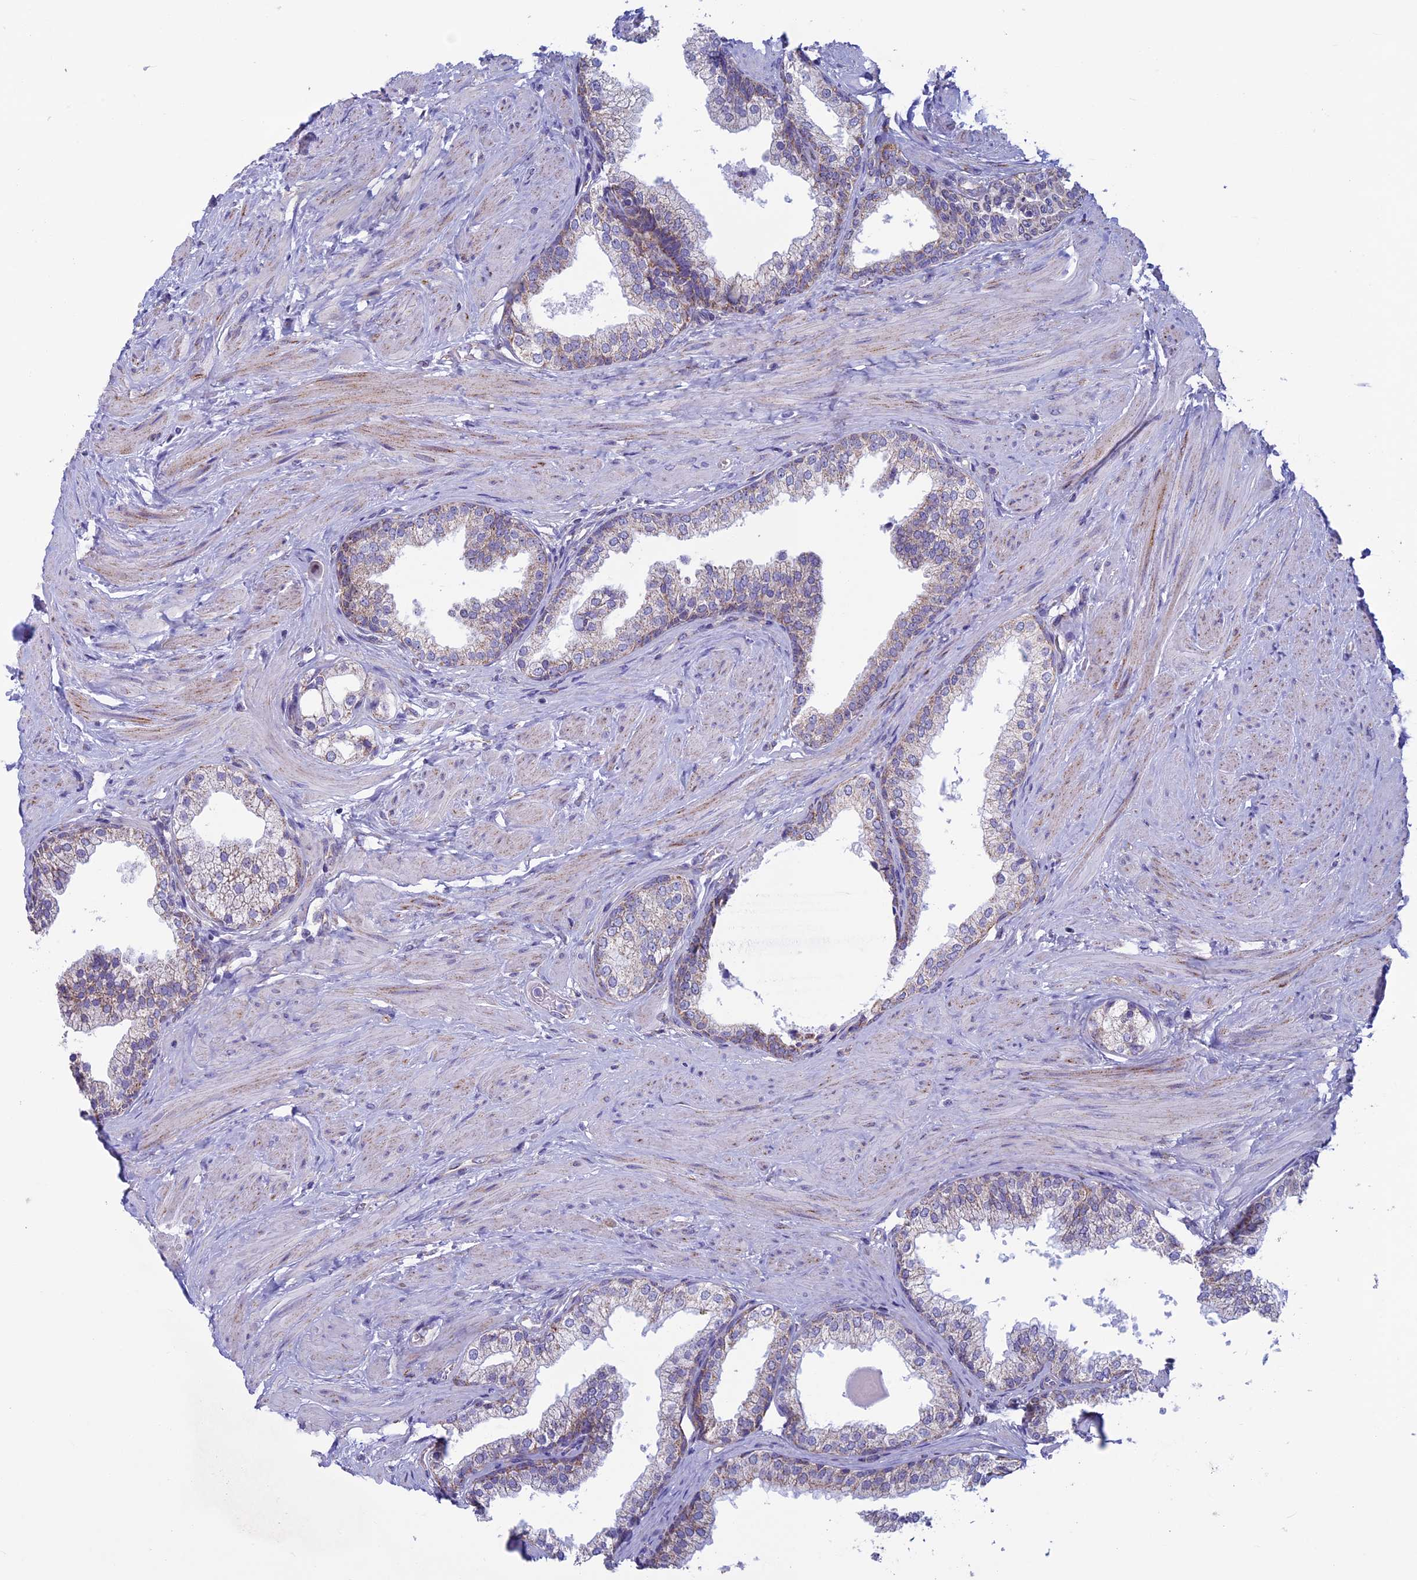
{"staining": {"intensity": "moderate", "quantity": "<25%", "location": "cytoplasmic/membranous"}, "tissue": "prostate", "cell_type": "Glandular cells", "image_type": "normal", "snomed": [{"axis": "morphology", "description": "Normal tissue, NOS"}, {"axis": "topography", "description": "Prostate"}], "caption": "This histopathology image displays immunohistochemistry (IHC) staining of normal prostate, with low moderate cytoplasmic/membranous positivity in about <25% of glandular cells.", "gene": "MFSD12", "patient": {"sex": "male", "age": 48}}